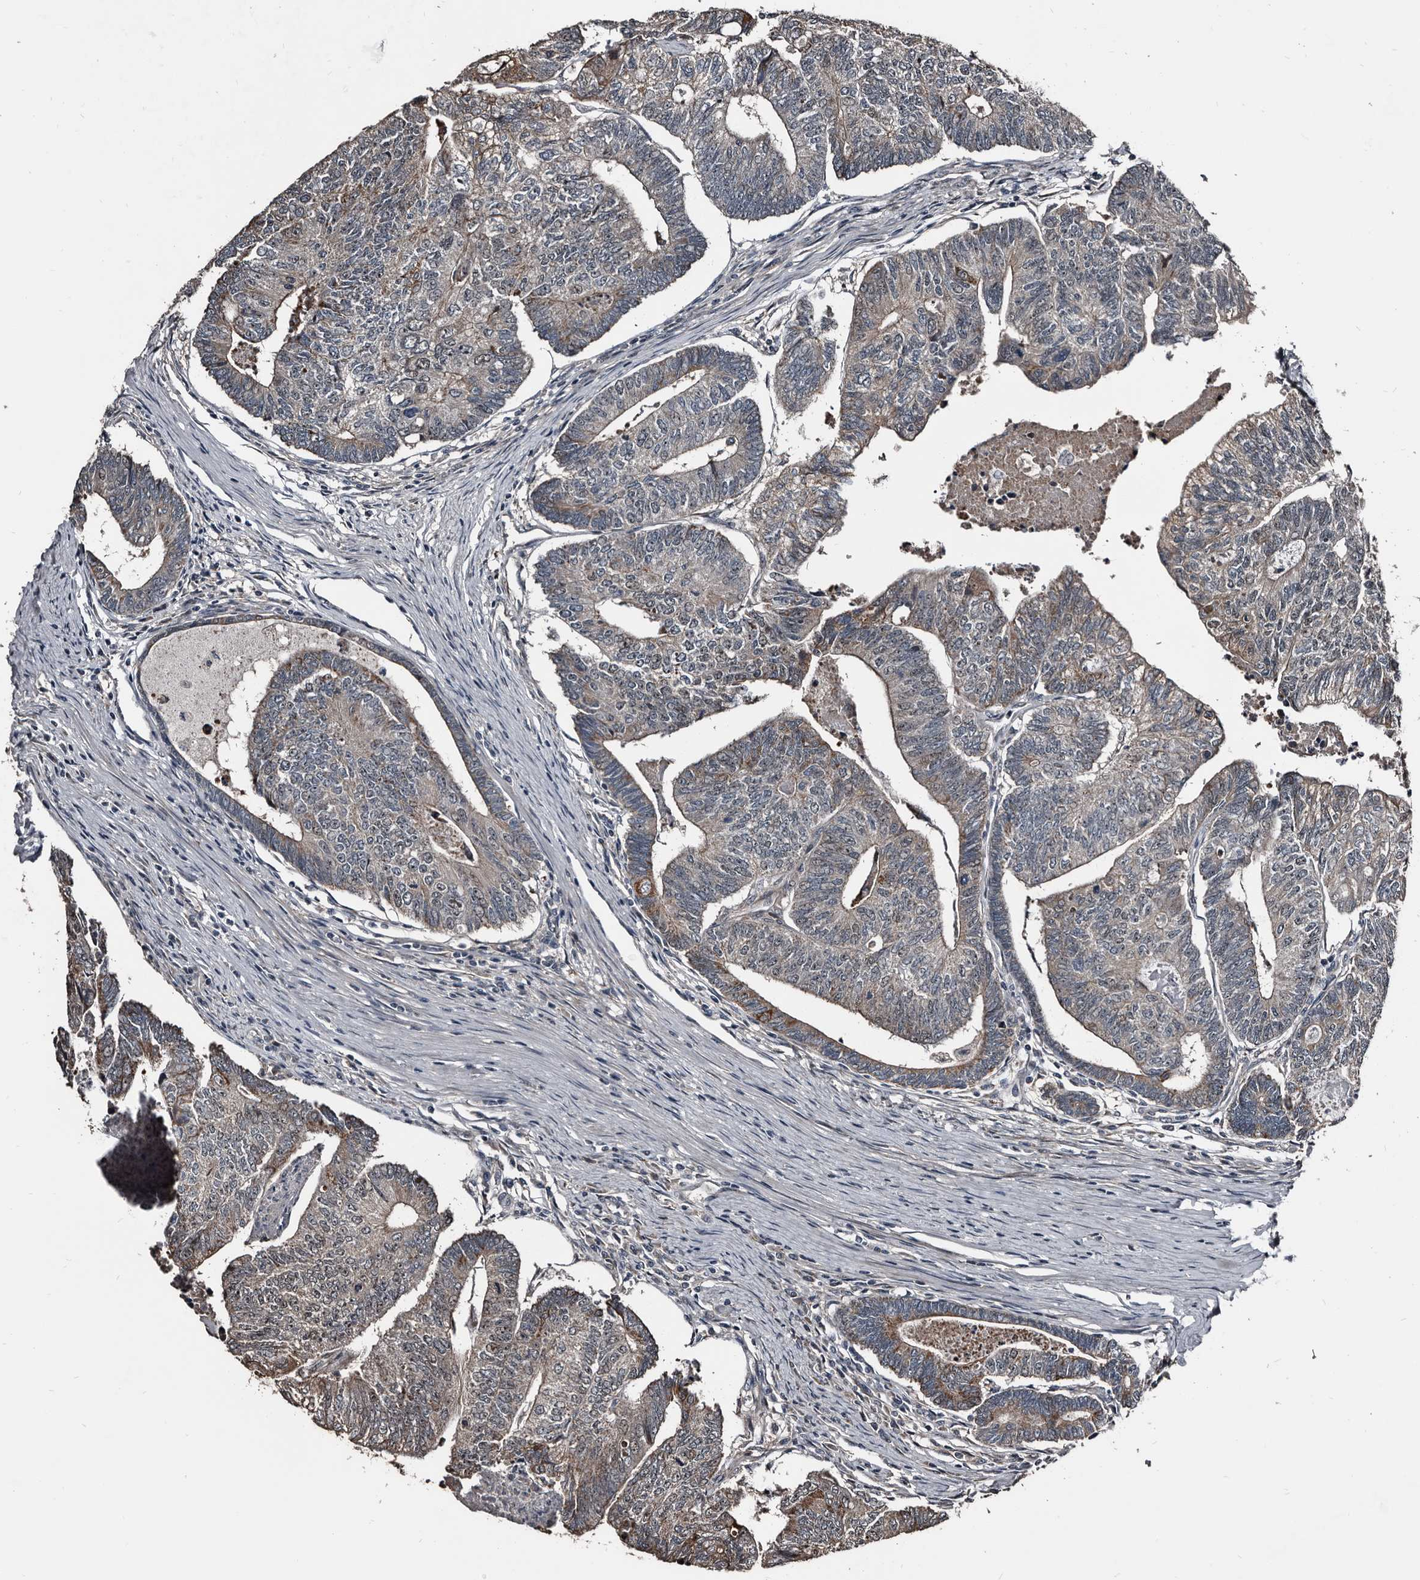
{"staining": {"intensity": "weak", "quantity": "25%-75%", "location": "cytoplasmic/membranous"}, "tissue": "colorectal cancer", "cell_type": "Tumor cells", "image_type": "cancer", "snomed": [{"axis": "morphology", "description": "Adenocarcinoma, NOS"}, {"axis": "topography", "description": "Colon"}], "caption": "Protein expression analysis of adenocarcinoma (colorectal) exhibits weak cytoplasmic/membranous expression in about 25%-75% of tumor cells.", "gene": "DHPS", "patient": {"sex": "female", "age": 67}}